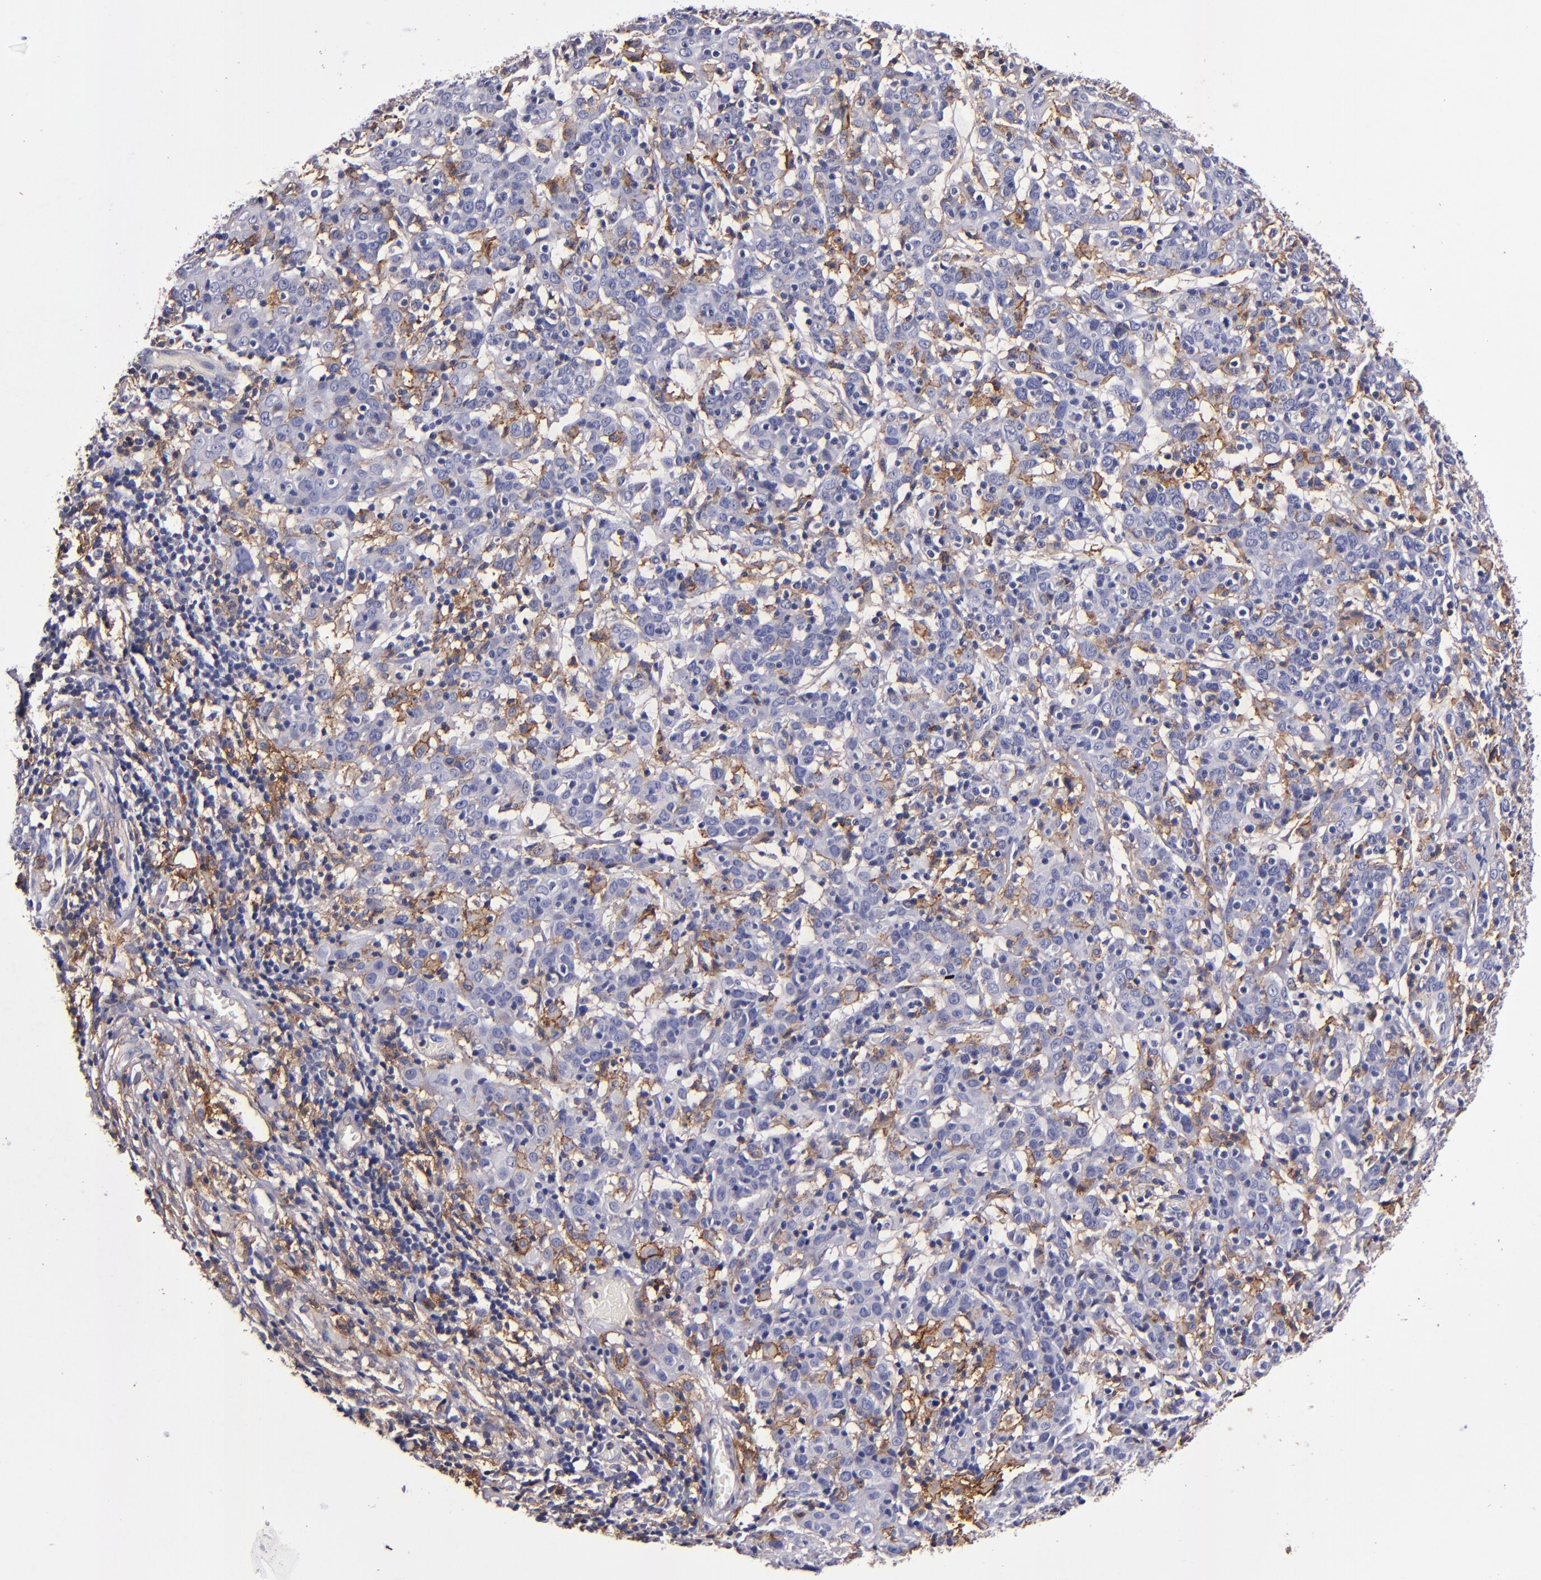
{"staining": {"intensity": "moderate", "quantity": "<25%", "location": "cytoplasmic/membranous"}, "tissue": "cervical cancer", "cell_type": "Tumor cells", "image_type": "cancer", "snomed": [{"axis": "morphology", "description": "Normal tissue, NOS"}, {"axis": "morphology", "description": "Squamous cell carcinoma, NOS"}, {"axis": "topography", "description": "Cervix"}], "caption": "This photomicrograph shows squamous cell carcinoma (cervical) stained with IHC to label a protein in brown. The cytoplasmic/membranous of tumor cells show moderate positivity for the protein. Nuclei are counter-stained blue.", "gene": "SIRPA", "patient": {"sex": "female", "age": 67}}